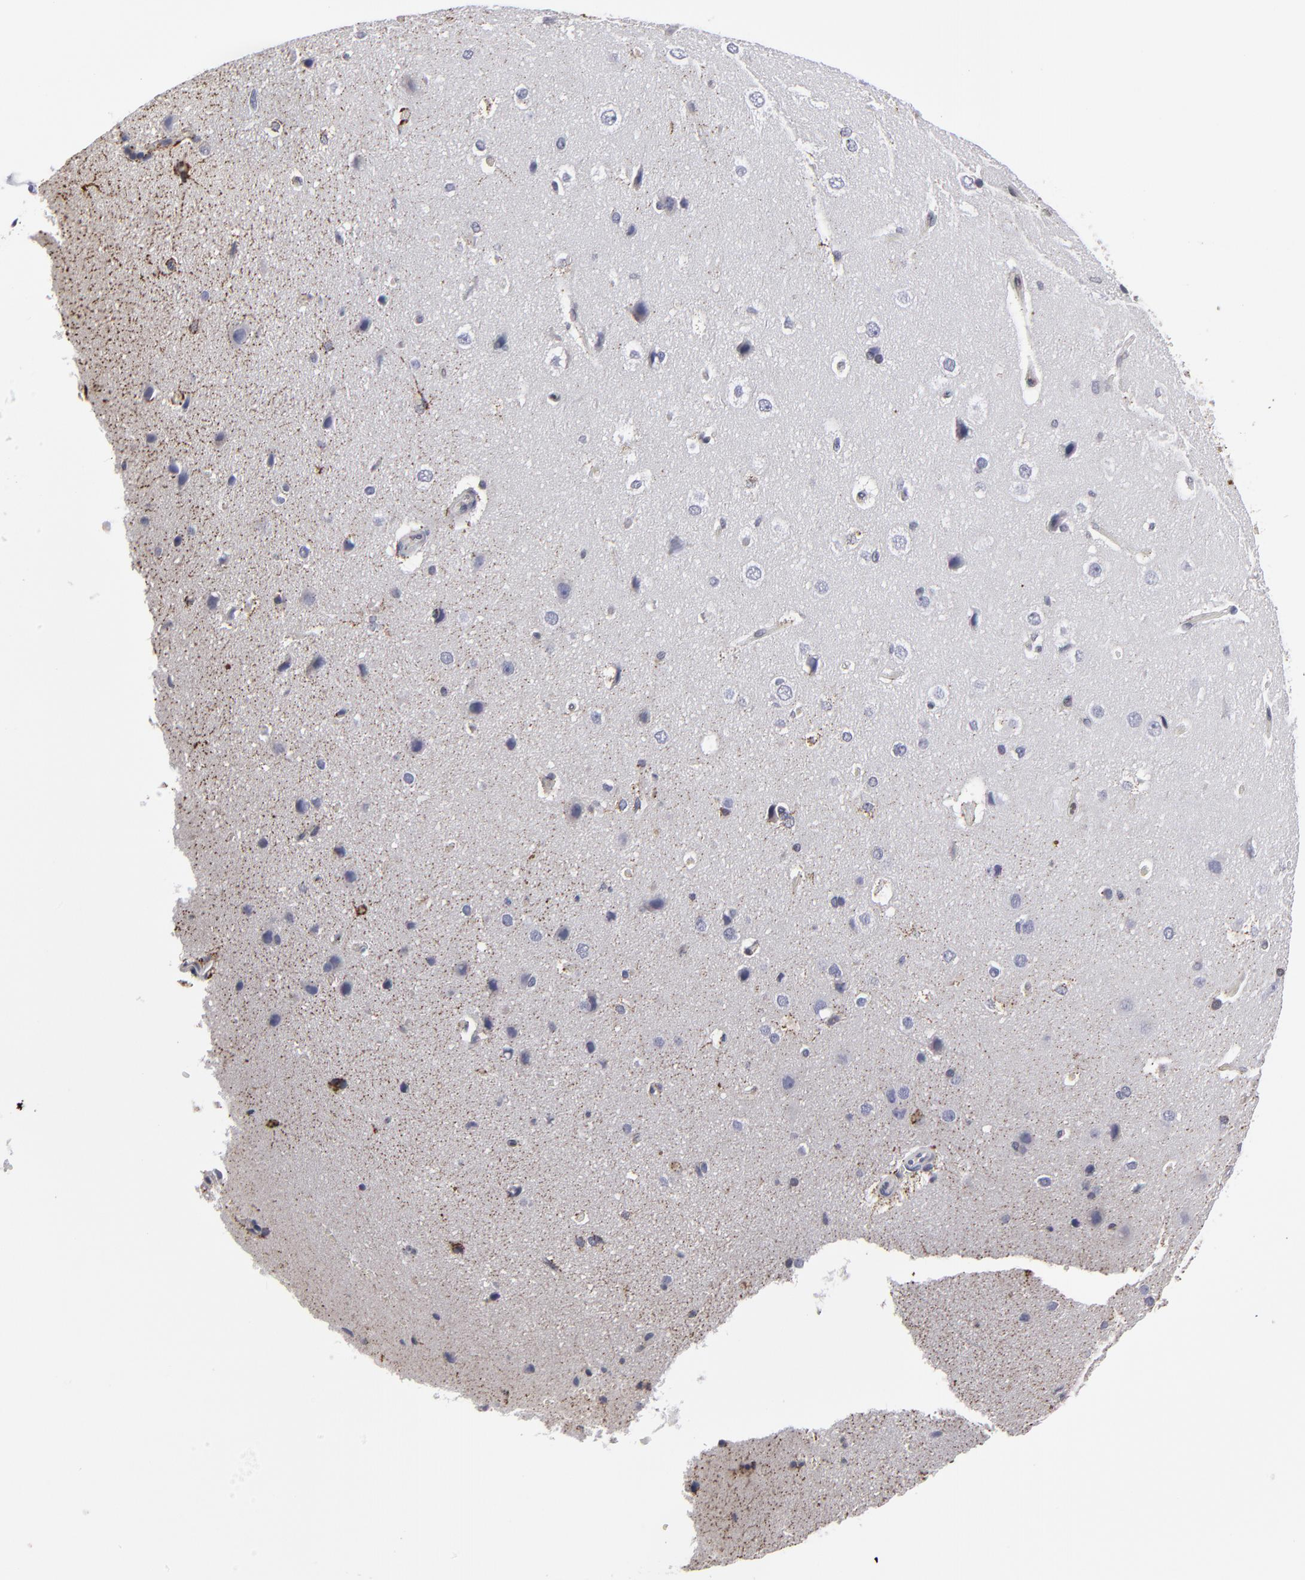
{"staining": {"intensity": "negative", "quantity": "none", "location": "none"}, "tissue": "cerebral cortex", "cell_type": "Endothelial cells", "image_type": "normal", "snomed": [{"axis": "morphology", "description": "Normal tissue, NOS"}, {"axis": "topography", "description": "Cerebral cortex"}], "caption": "Immunohistochemistry (IHC) photomicrograph of normal cerebral cortex stained for a protein (brown), which demonstrates no positivity in endothelial cells. (DAB immunohistochemistry (IHC) visualized using brightfield microscopy, high magnification).", "gene": "ODF2", "patient": {"sex": "female", "age": 45}}